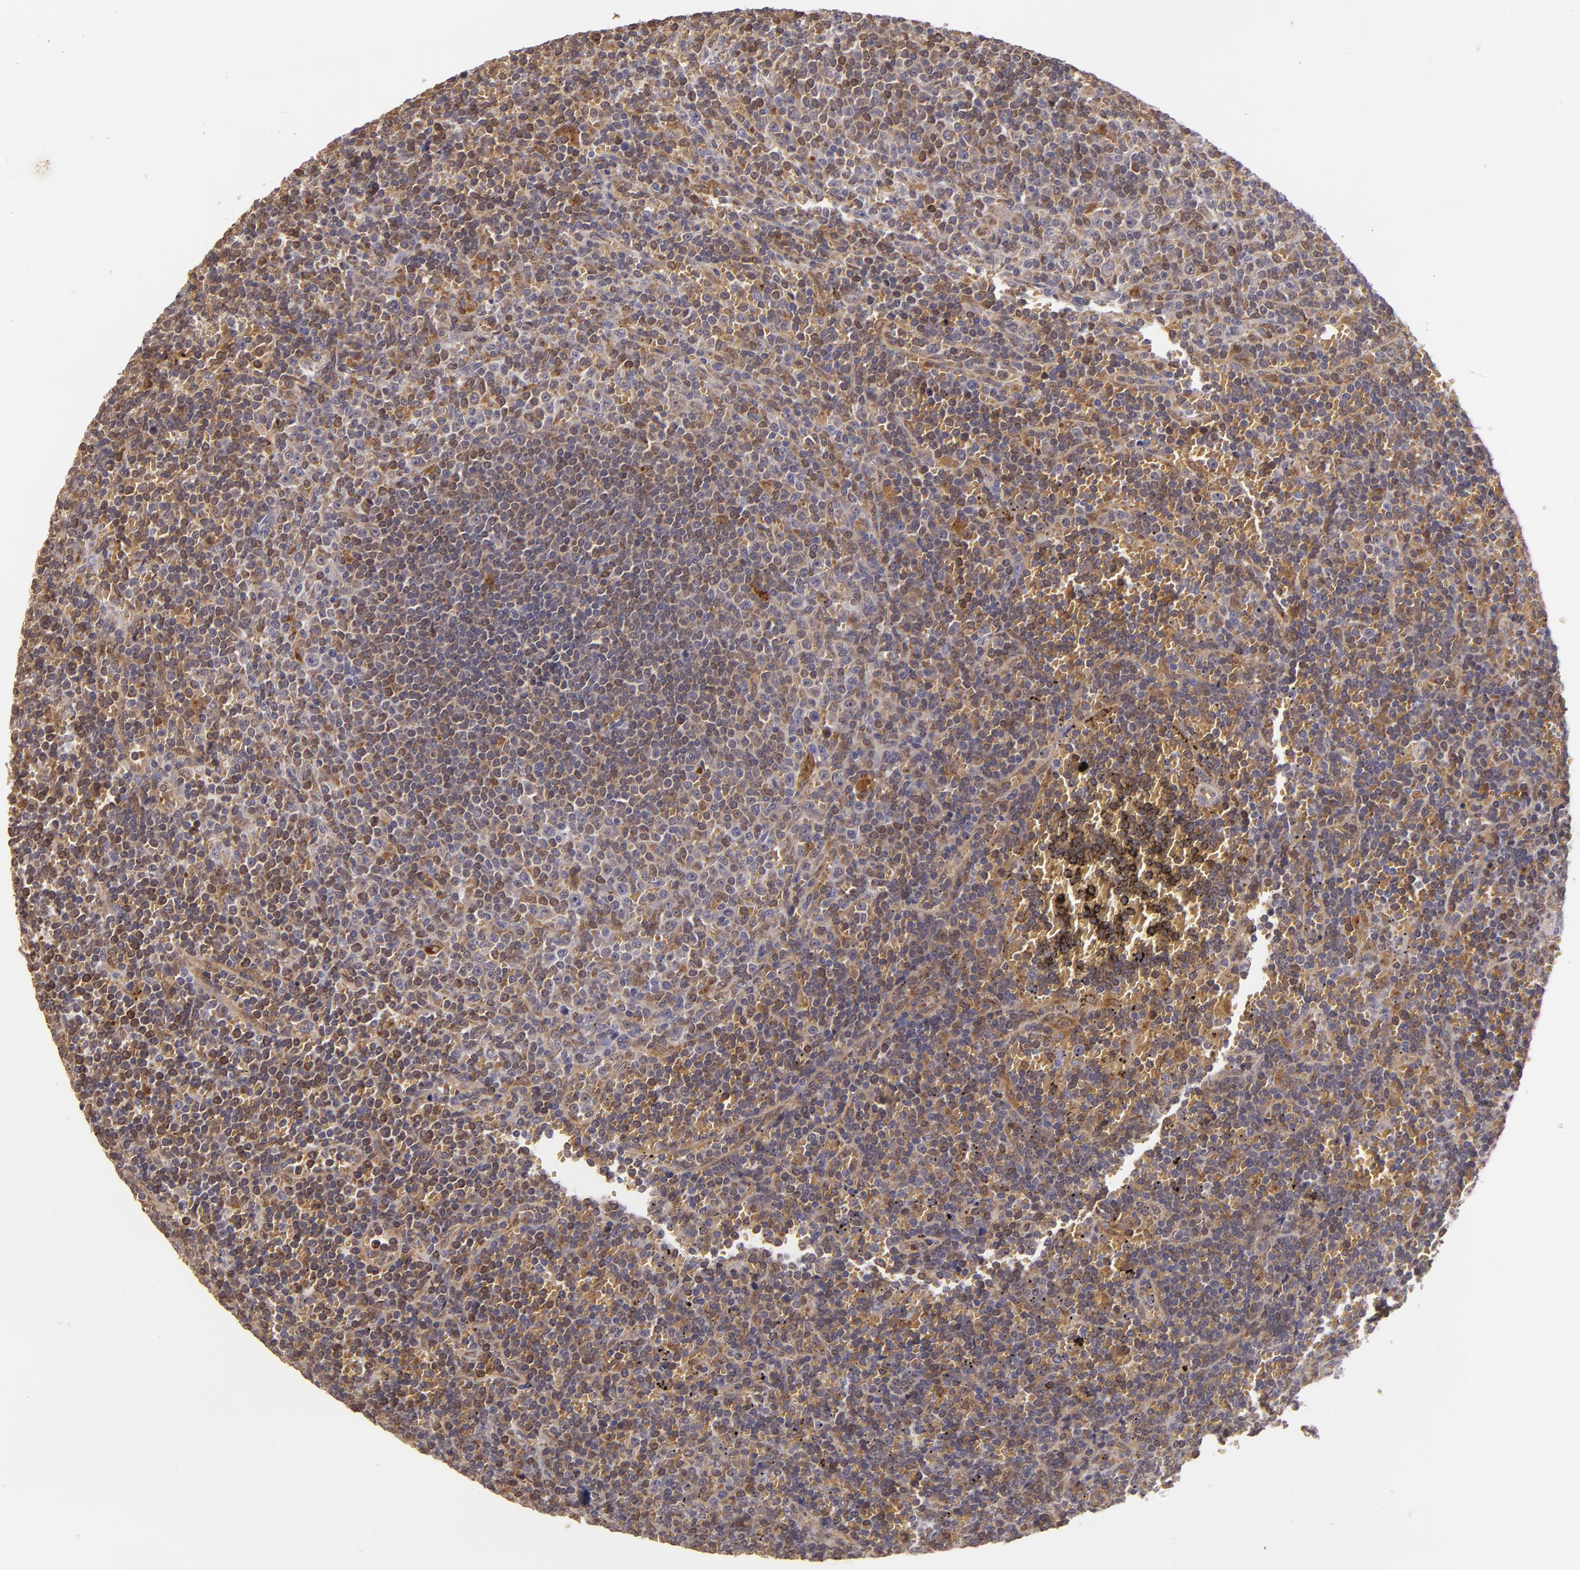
{"staining": {"intensity": "moderate", "quantity": "<25%", "location": "cytoplasmic/membranous"}, "tissue": "lymphoma", "cell_type": "Tumor cells", "image_type": "cancer", "snomed": [{"axis": "morphology", "description": "Malignant lymphoma, non-Hodgkin's type, Low grade"}, {"axis": "topography", "description": "Spleen"}], "caption": "Immunohistochemical staining of low-grade malignant lymphoma, non-Hodgkin's type exhibits low levels of moderate cytoplasmic/membranous protein staining in approximately <25% of tumor cells. (IHC, brightfield microscopy, high magnification).", "gene": "FHIT", "patient": {"sex": "male", "age": 80}}